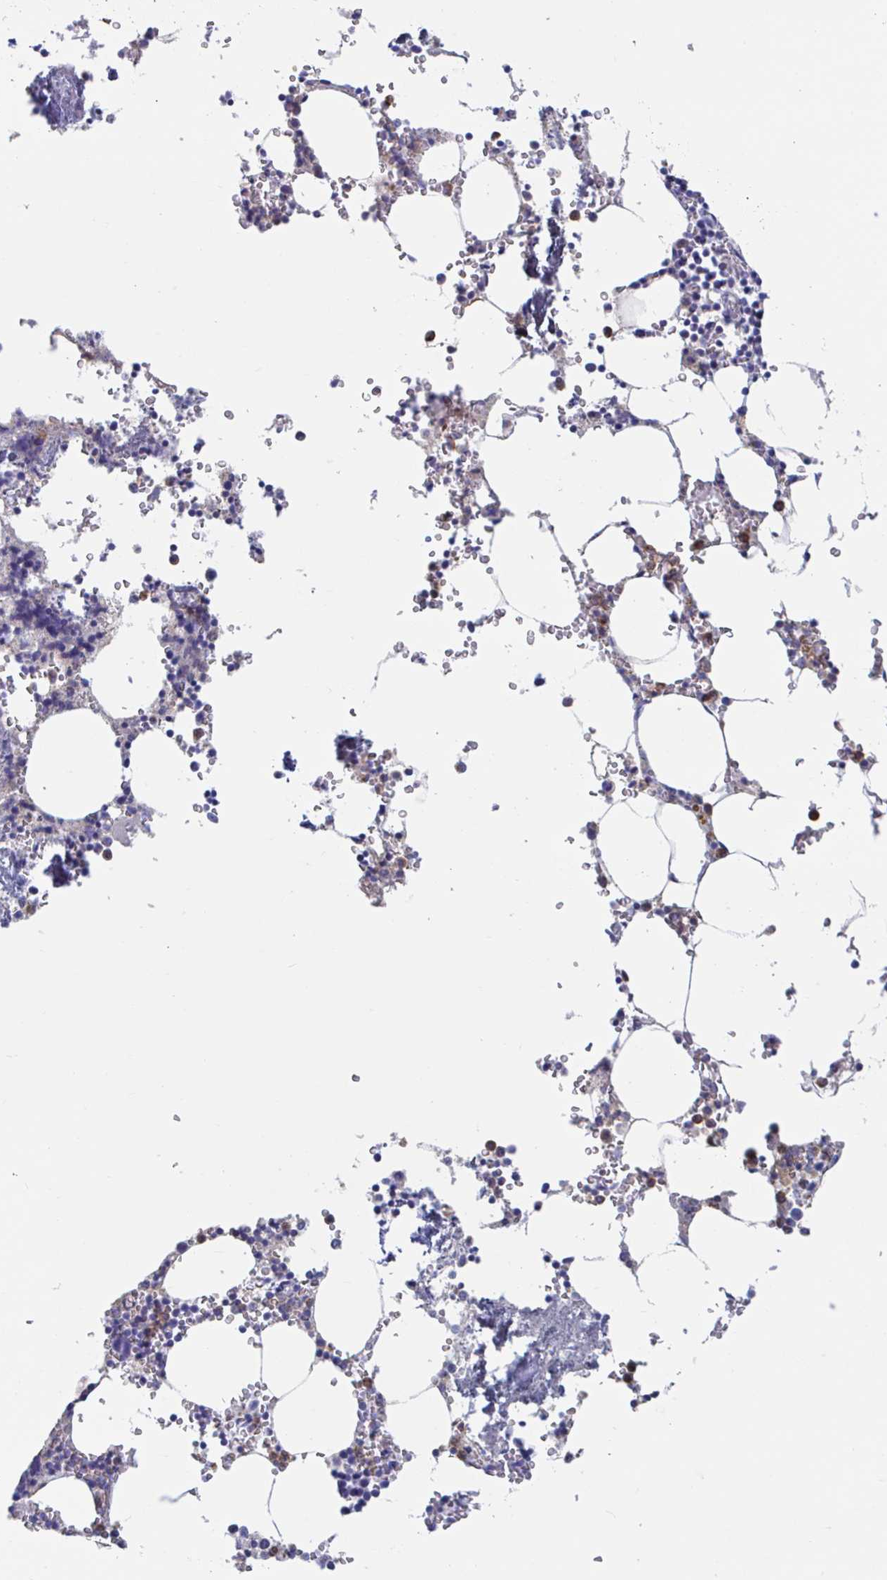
{"staining": {"intensity": "strong", "quantity": "<25%", "location": "cytoplasmic/membranous"}, "tissue": "bone marrow", "cell_type": "Hematopoietic cells", "image_type": "normal", "snomed": [{"axis": "morphology", "description": "Normal tissue, NOS"}, {"axis": "topography", "description": "Bone marrow"}], "caption": "The histopathology image demonstrates a brown stain indicating the presence of a protein in the cytoplasmic/membranous of hematopoietic cells in bone marrow. The protein is stained brown, and the nuclei are stained in blue (DAB (3,3'-diaminobenzidine) IHC with brightfield microscopy, high magnification).", "gene": "ZNHIT2", "patient": {"sex": "male", "age": 54}}